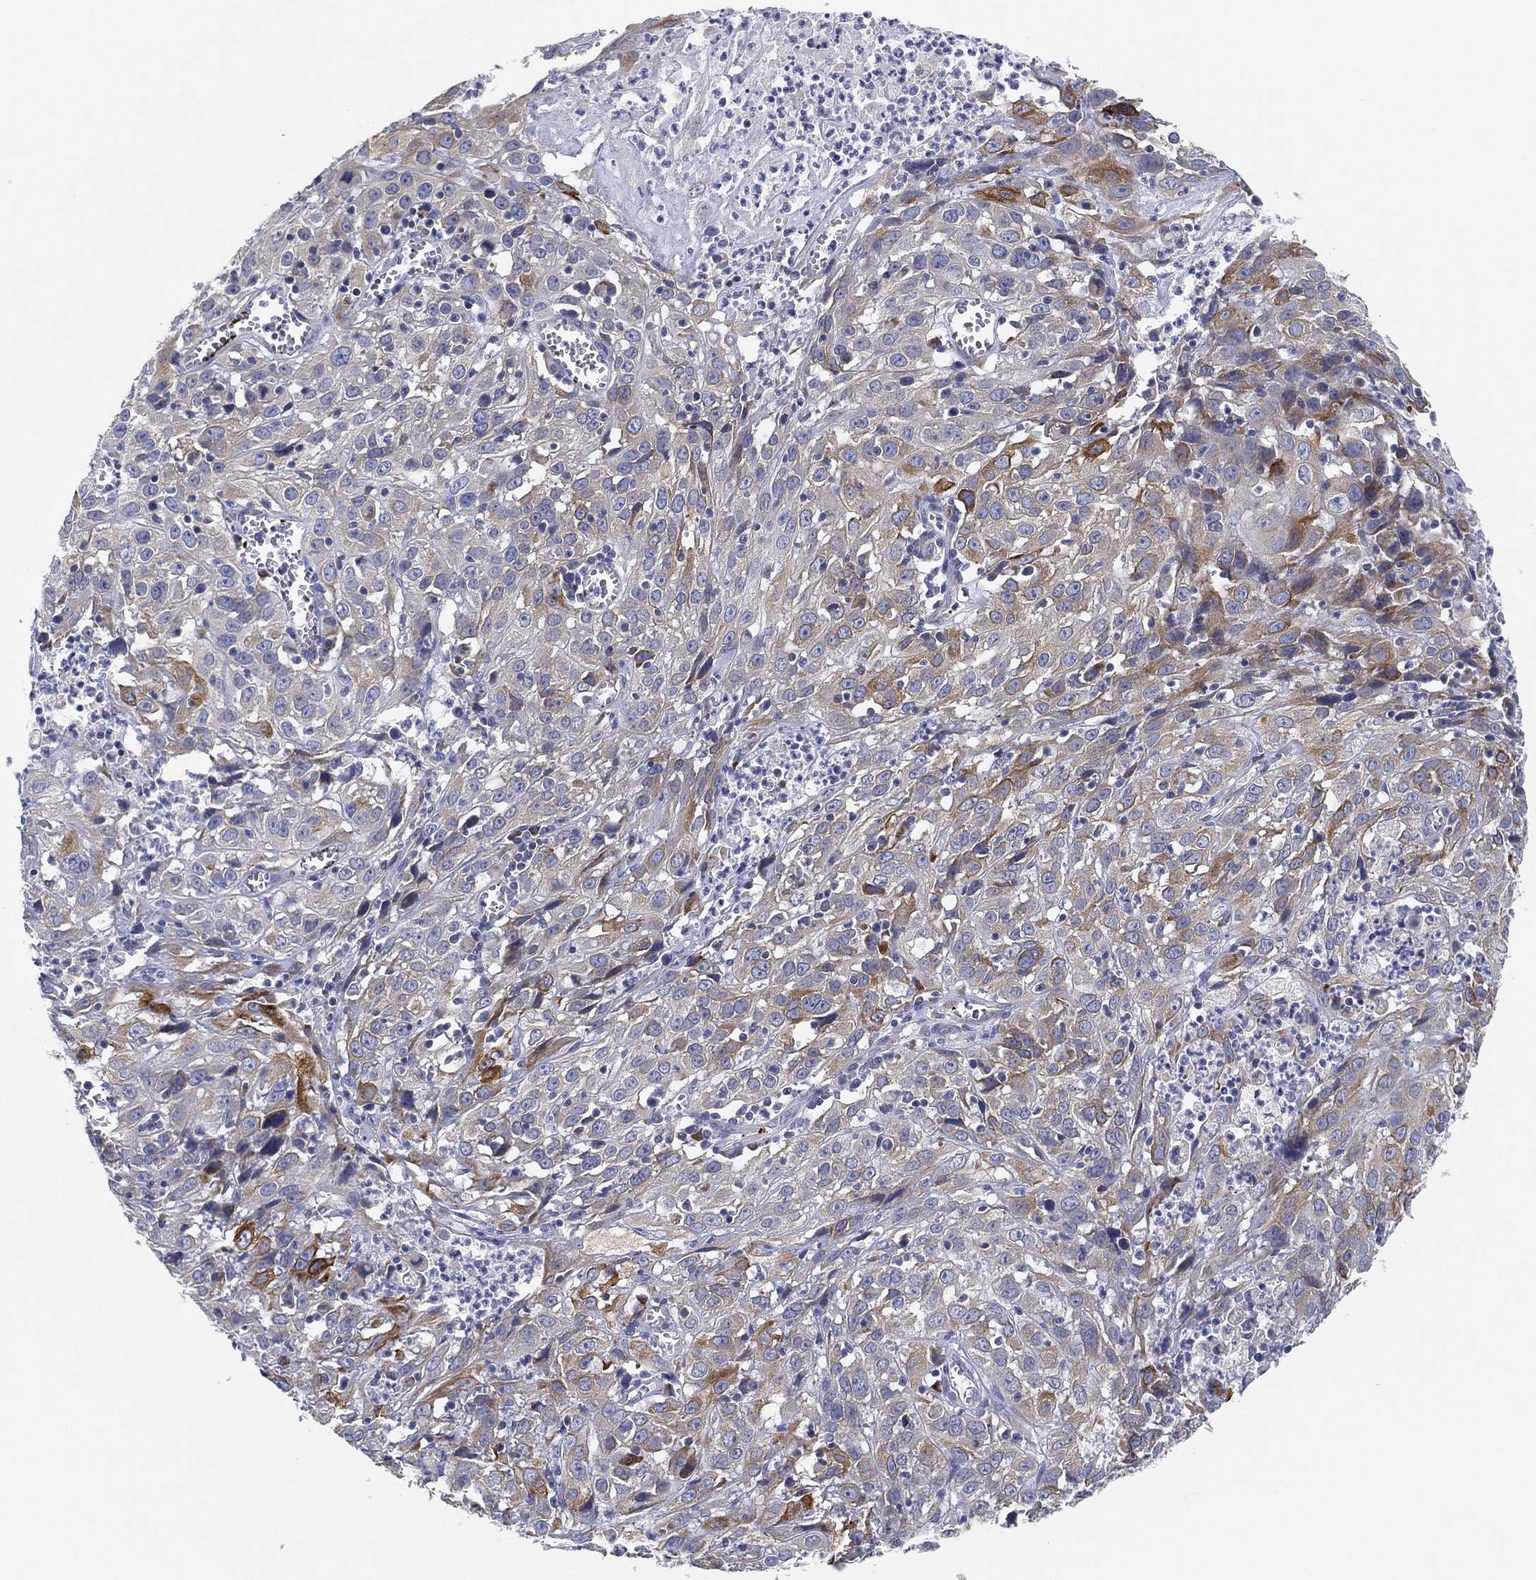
{"staining": {"intensity": "strong", "quantity": "<25%", "location": "cytoplasmic/membranous"}, "tissue": "cervical cancer", "cell_type": "Tumor cells", "image_type": "cancer", "snomed": [{"axis": "morphology", "description": "Squamous cell carcinoma, NOS"}, {"axis": "topography", "description": "Cervix"}], "caption": "IHC of cervical cancer (squamous cell carcinoma) shows medium levels of strong cytoplasmic/membranous positivity in approximately <25% of tumor cells. (IHC, brightfield microscopy, high magnification).", "gene": "TMEM40", "patient": {"sex": "female", "age": 32}}